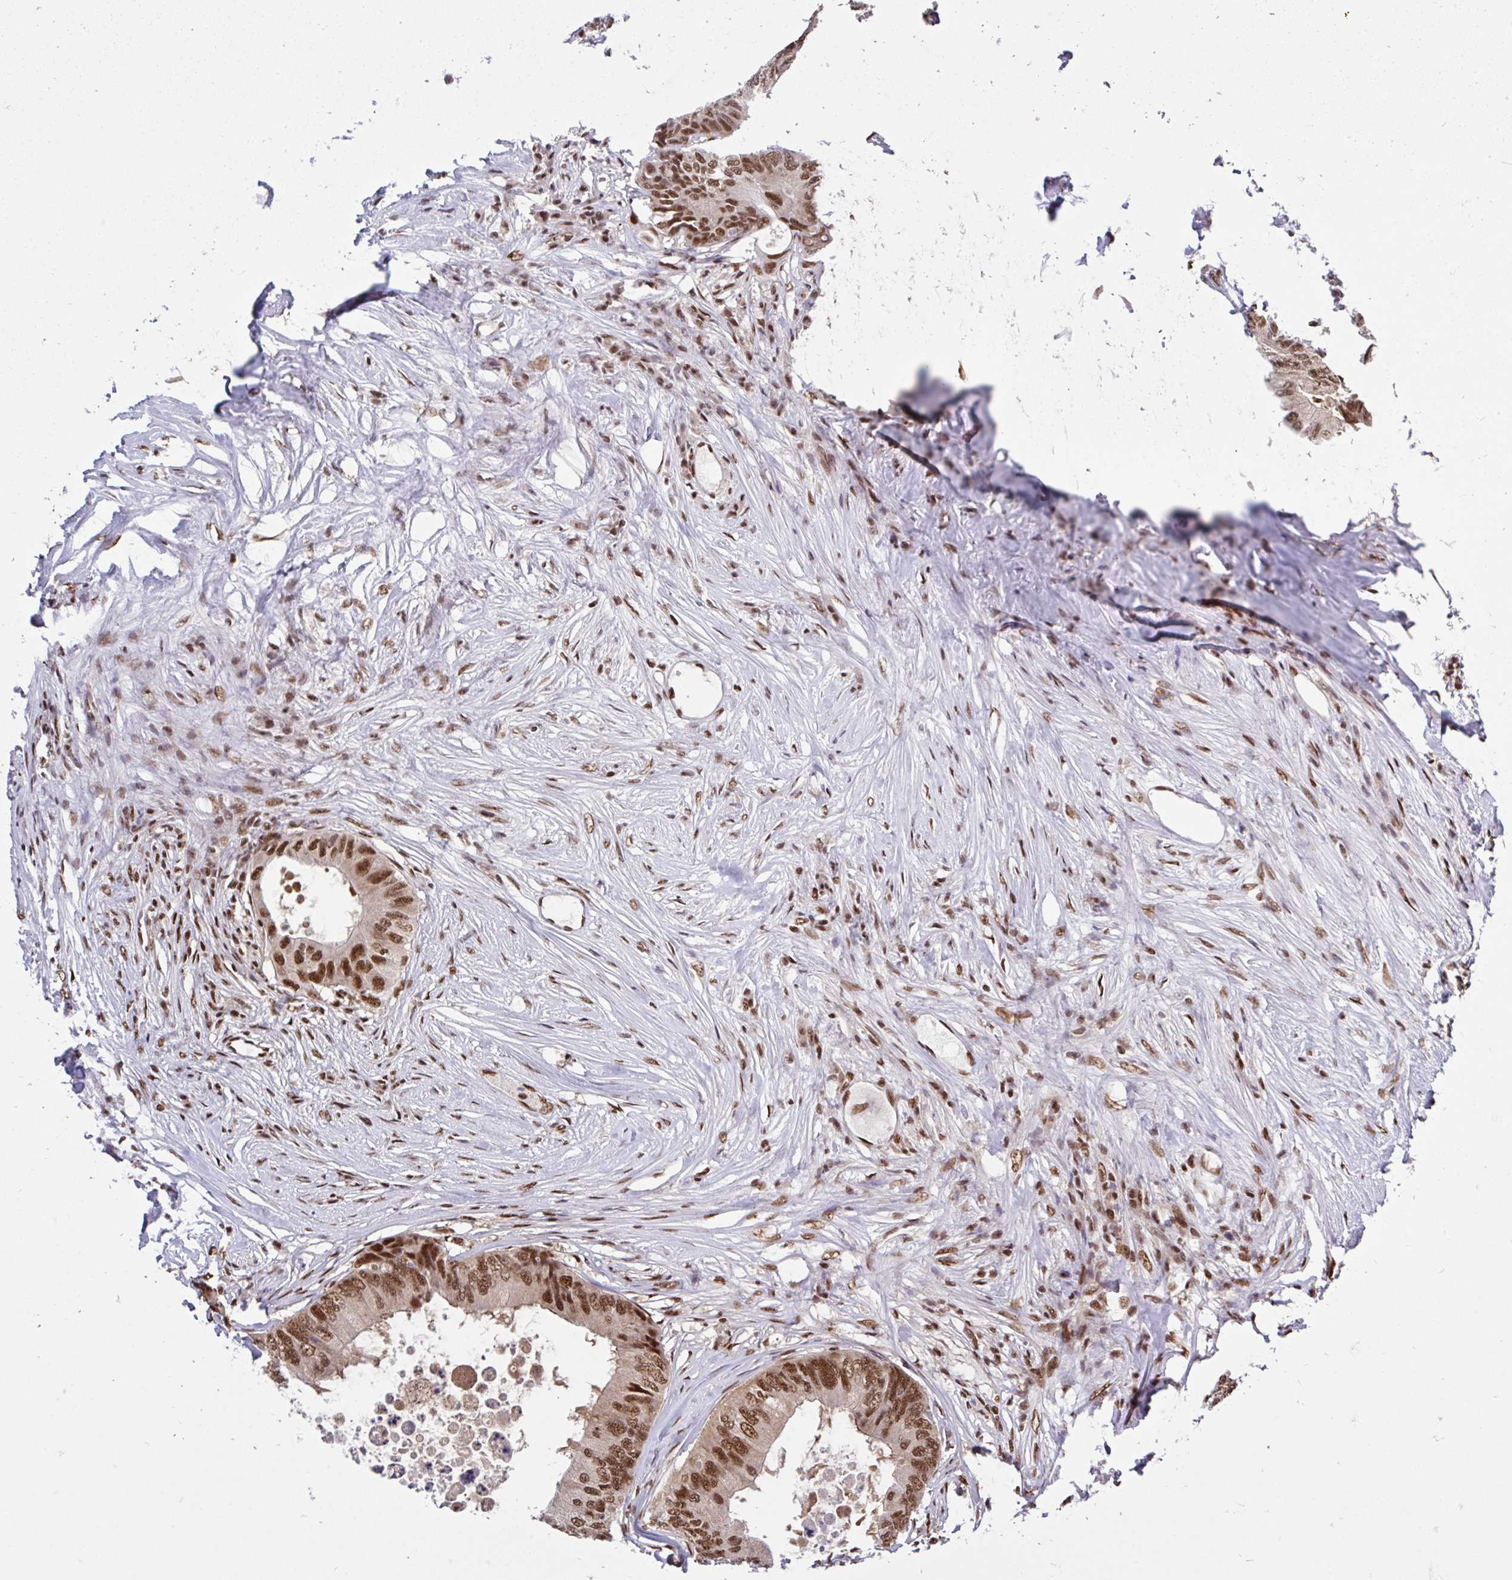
{"staining": {"intensity": "moderate", "quantity": ">75%", "location": "nuclear"}, "tissue": "colorectal cancer", "cell_type": "Tumor cells", "image_type": "cancer", "snomed": [{"axis": "morphology", "description": "Adenocarcinoma, NOS"}, {"axis": "topography", "description": "Colon"}], "caption": "This histopathology image displays immunohistochemistry (IHC) staining of human colorectal cancer (adenocarcinoma), with medium moderate nuclear expression in about >75% of tumor cells.", "gene": "ABCA9", "patient": {"sex": "male", "age": 71}}